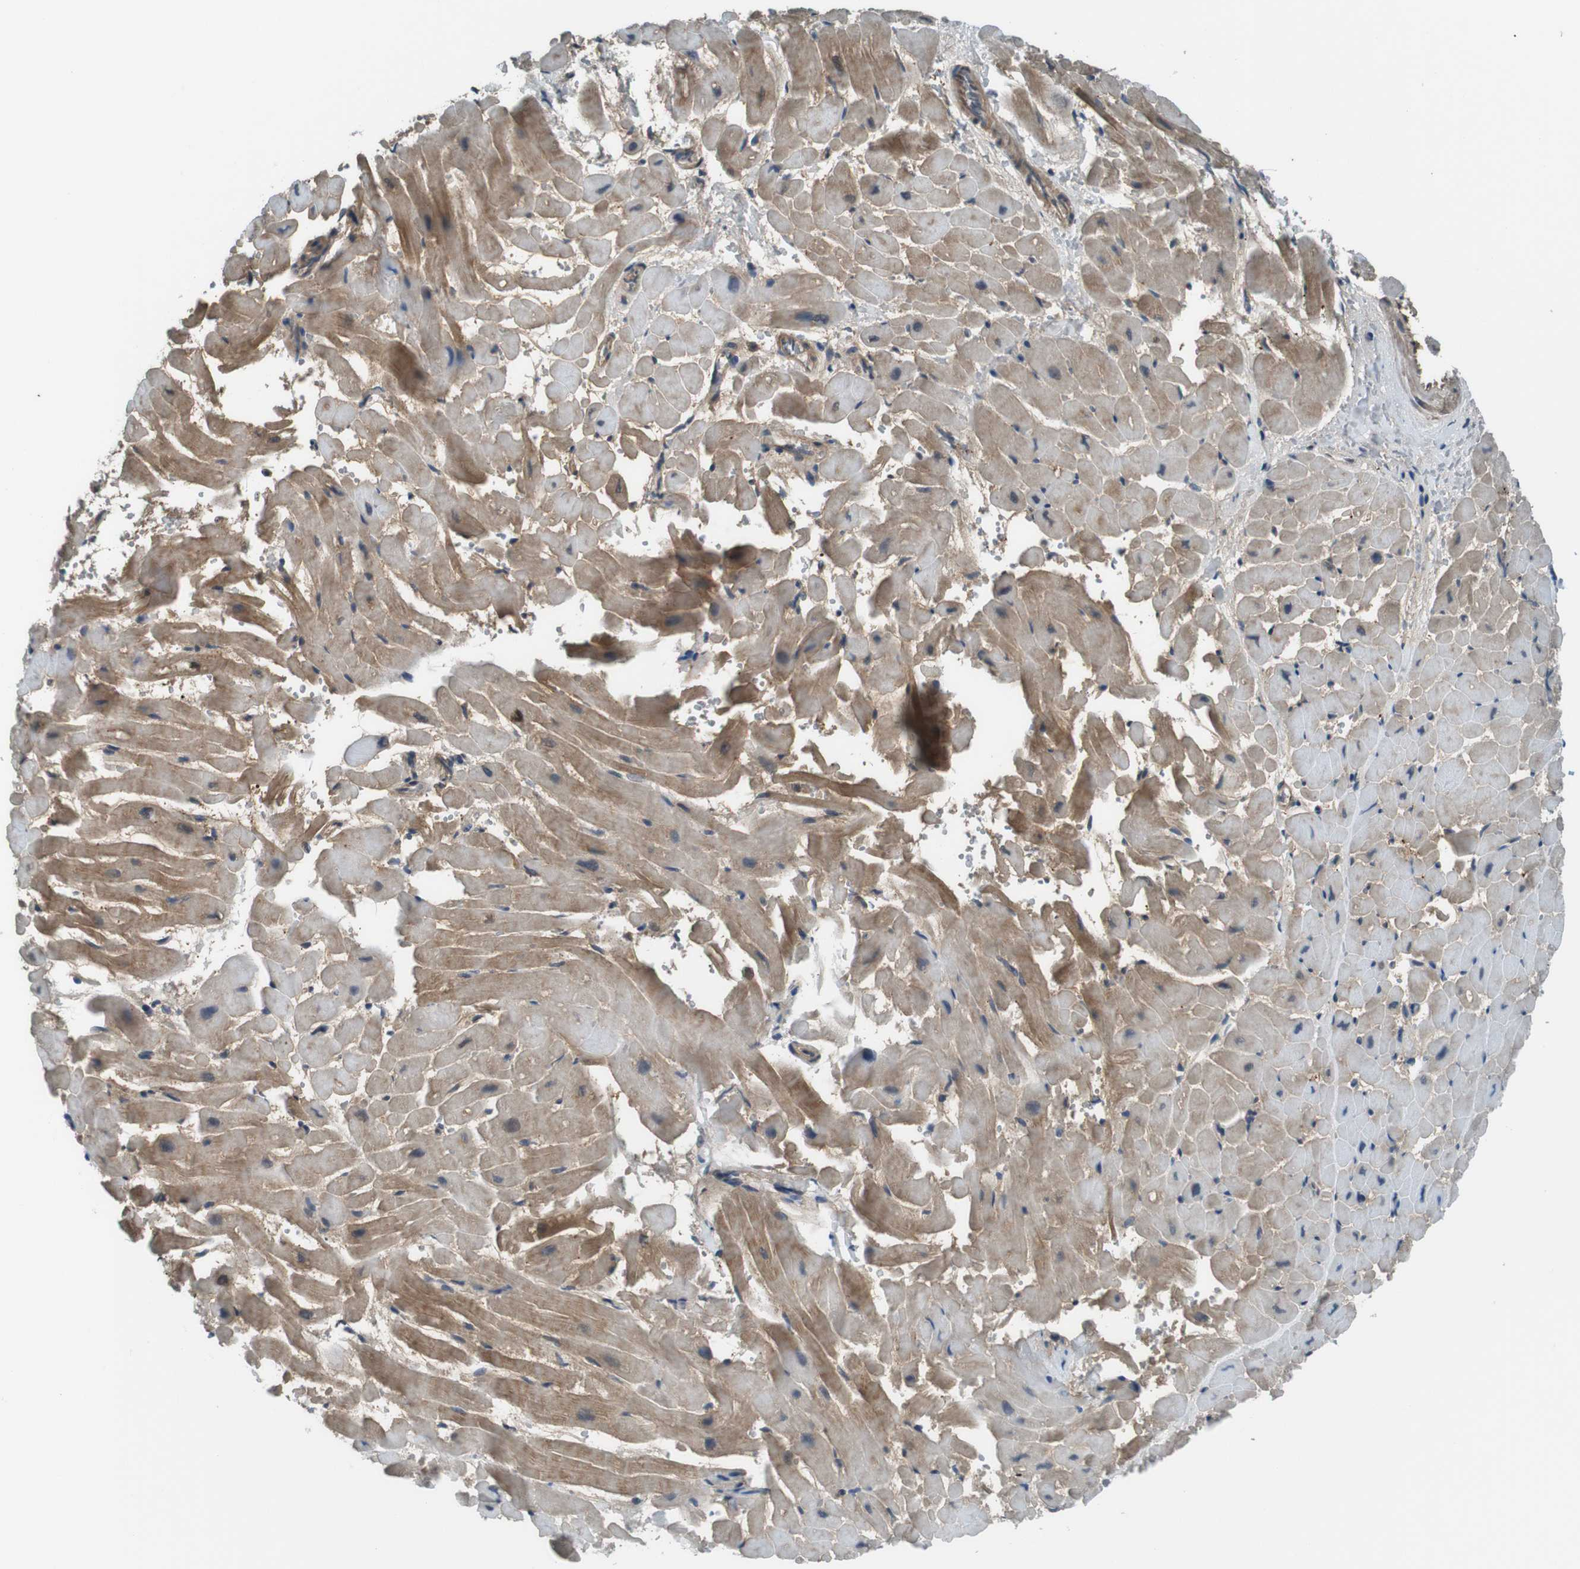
{"staining": {"intensity": "moderate", "quantity": ">75%", "location": "cytoplasmic/membranous"}, "tissue": "heart muscle", "cell_type": "Cardiomyocytes", "image_type": "normal", "snomed": [{"axis": "morphology", "description": "Normal tissue, NOS"}, {"axis": "topography", "description": "Heart"}], "caption": "Cardiomyocytes exhibit medium levels of moderate cytoplasmic/membranous positivity in approximately >75% of cells in benign heart muscle. (DAB (3,3'-diaminobenzidine) IHC, brown staining for protein, blue staining for nuclei).", "gene": "NANOS2", "patient": {"sex": "male", "age": 45}}